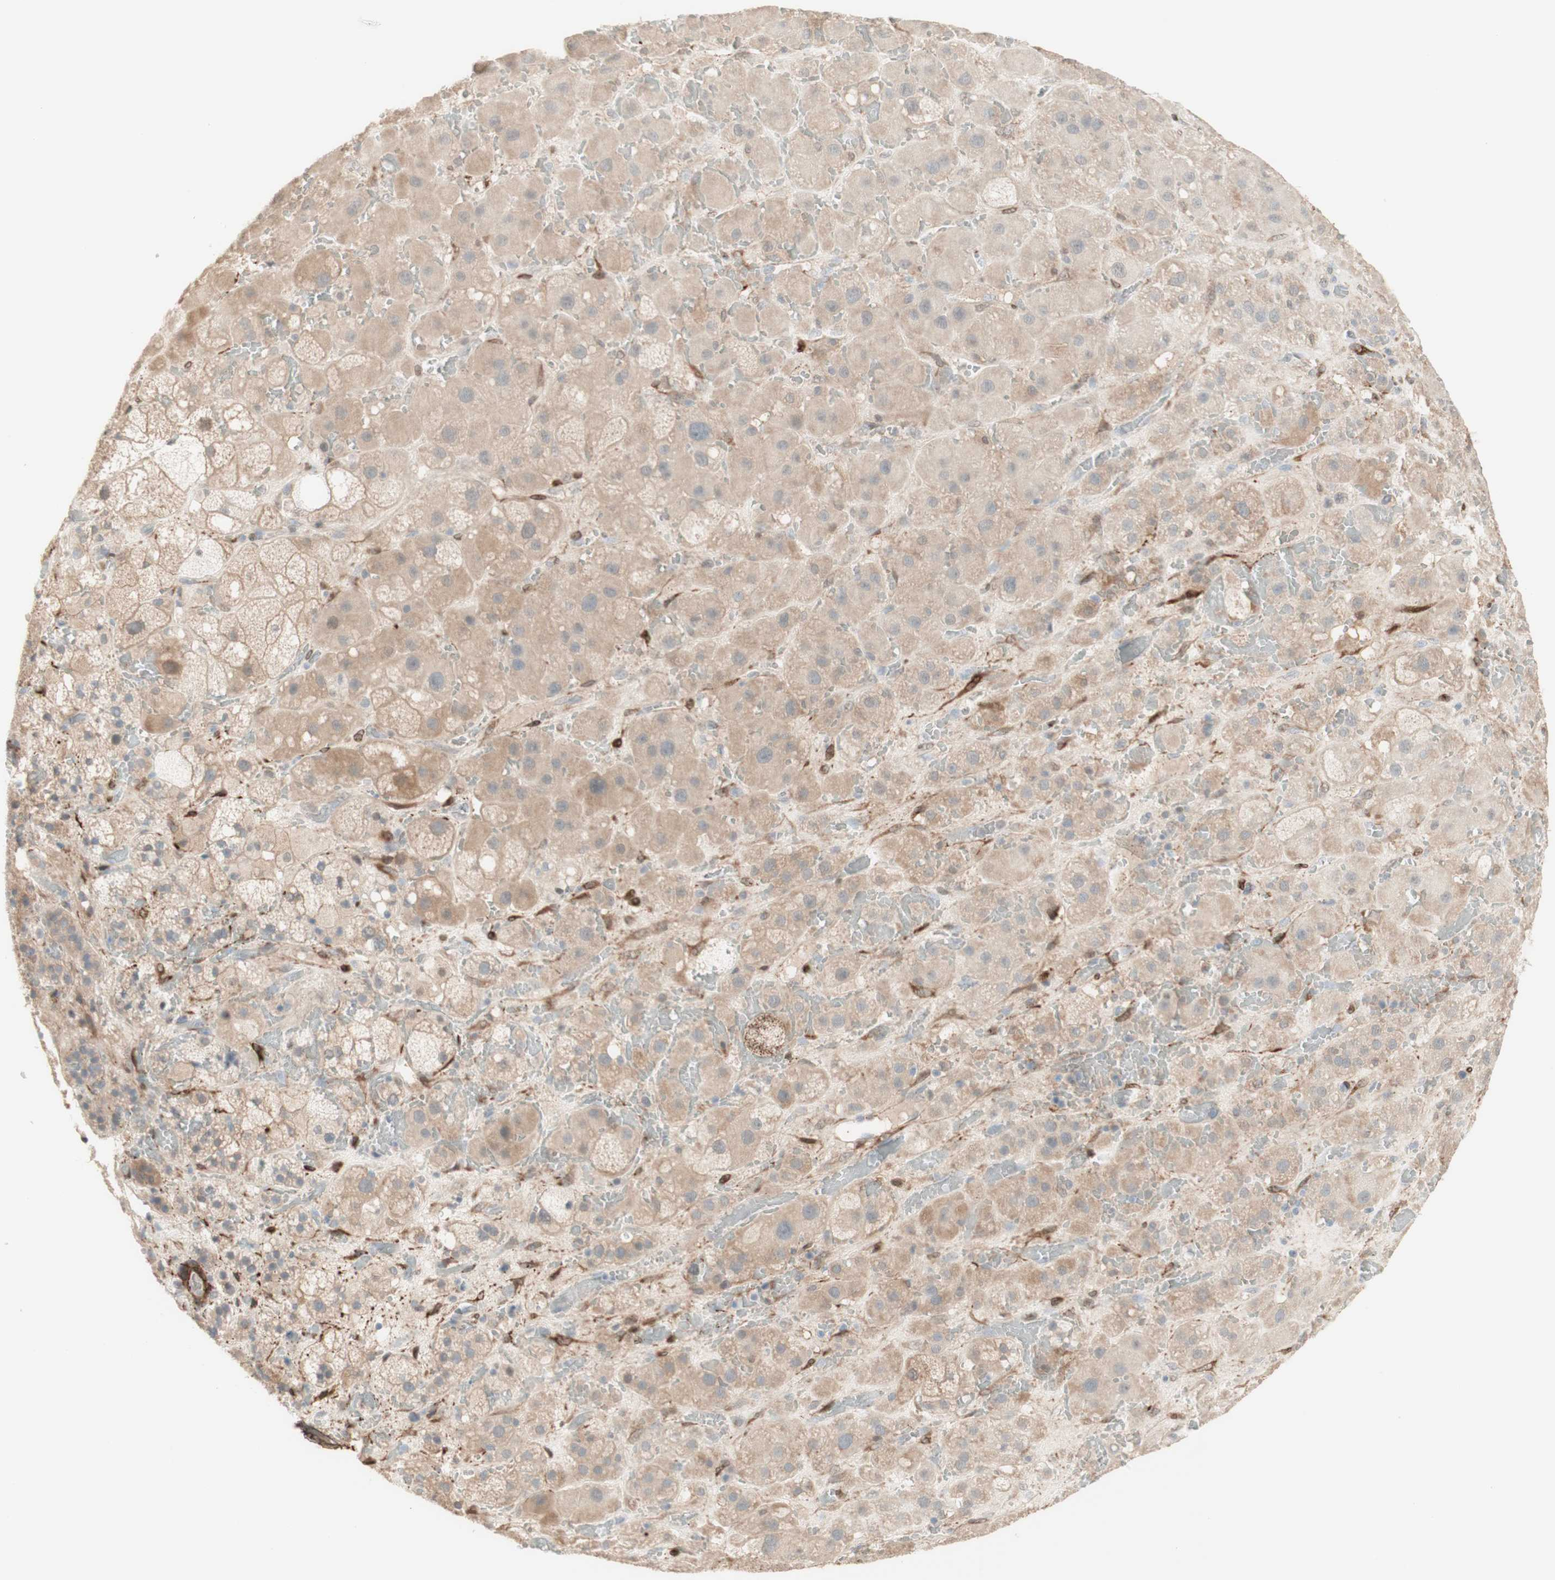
{"staining": {"intensity": "weak", "quantity": "25%-75%", "location": "cytoplasmic/membranous"}, "tissue": "adrenal gland", "cell_type": "Glandular cells", "image_type": "normal", "snomed": [{"axis": "morphology", "description": "Normal tissue, NOS"}, {"axis": "topography", "description": "Adrenal gland"}], "caption": "This photomicrograph demonstrates immunohistochemistry (IHC) staining of unremarkable human adrenal gland, with low weak cytoplasmic/membranous positivity in approximately 25%-75% of glandular cells.", "gene": "MUC3A", "patient": {"sex": "female", "age": 47}}